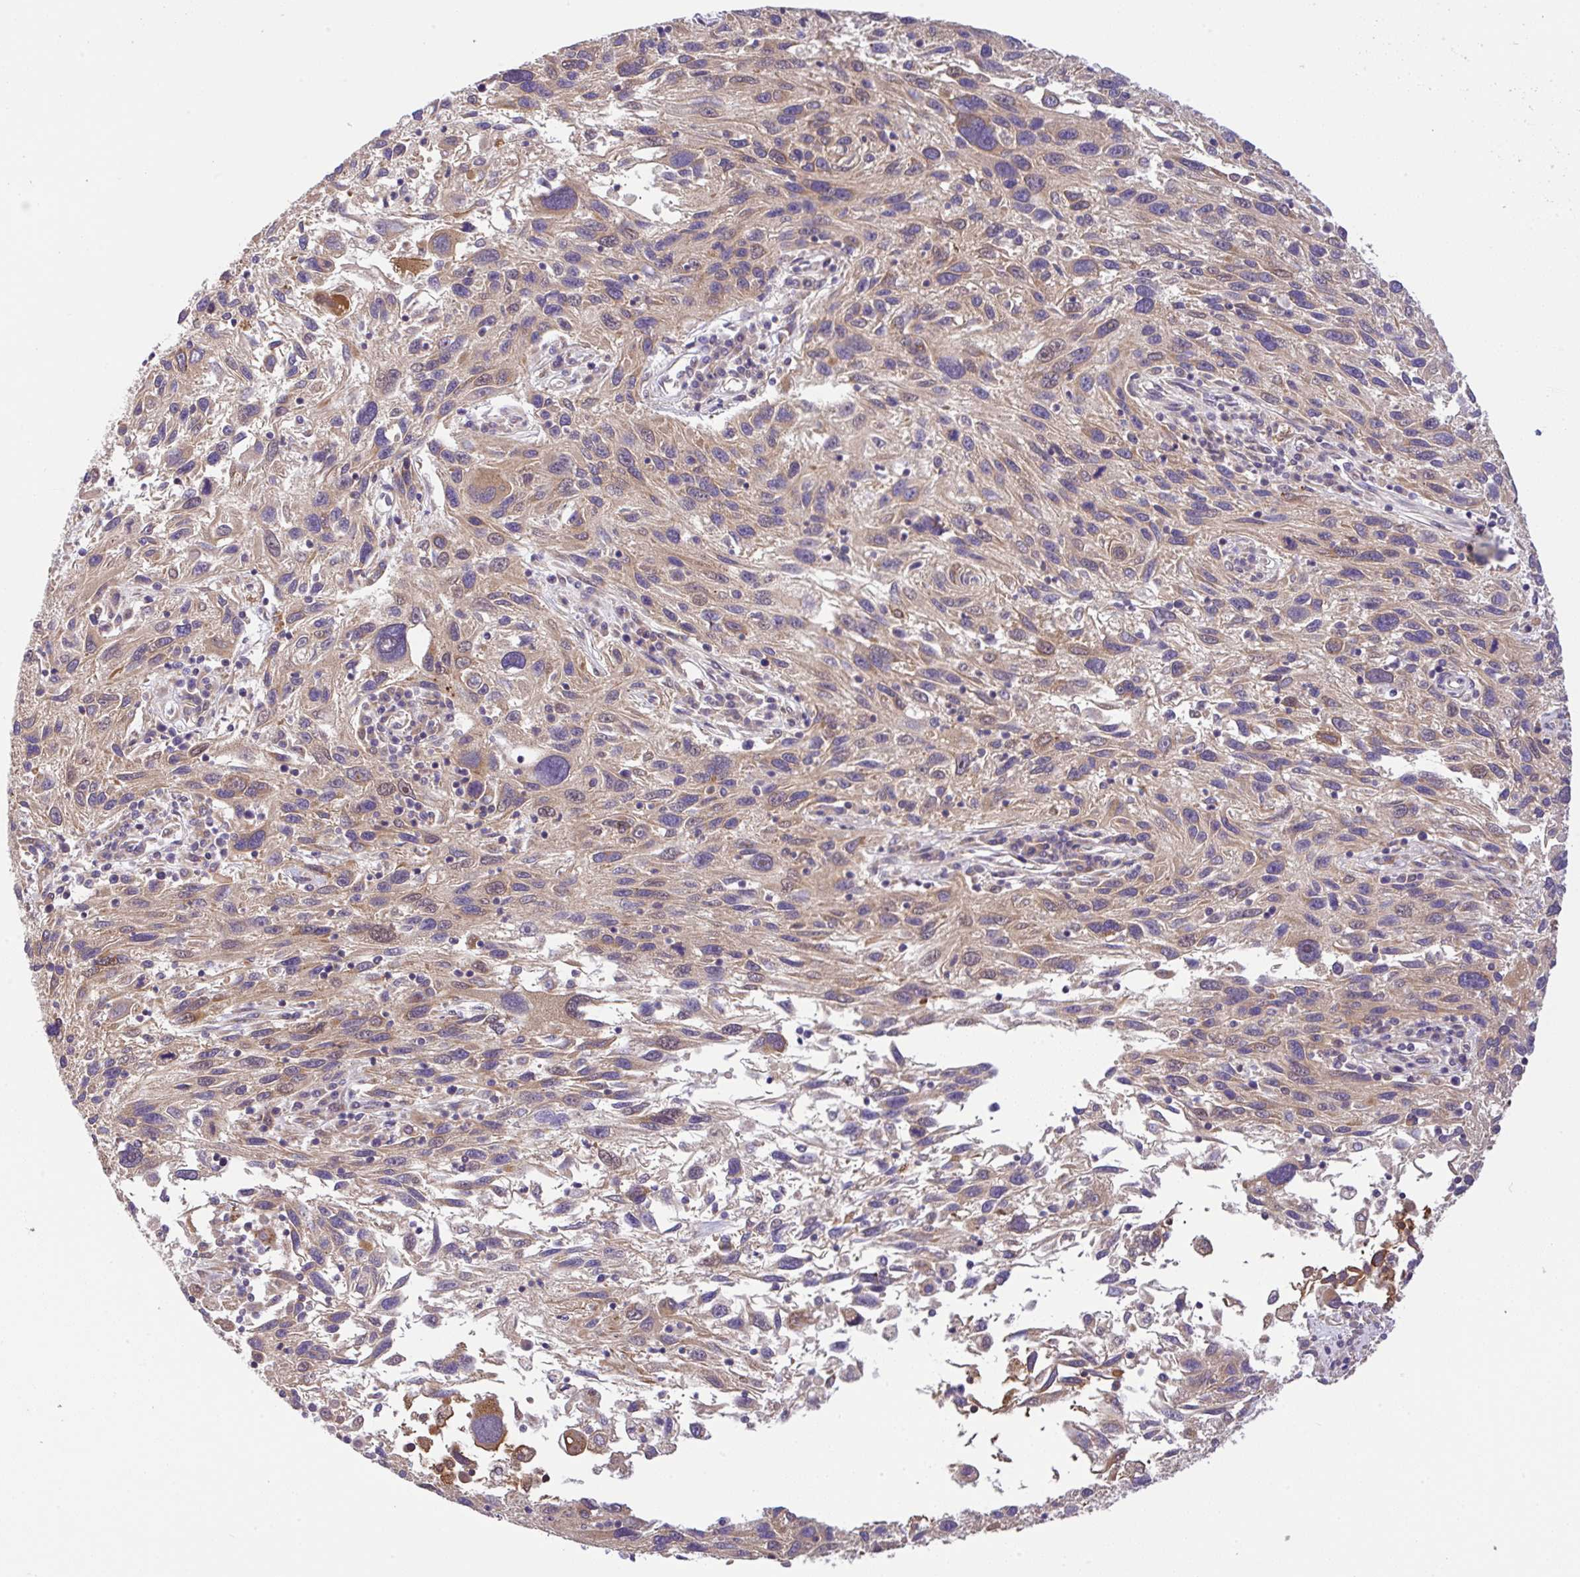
{"staining": {"intensity": "moderate", "quantity": "25%-75%", "location": "cytoplasmic/membranous"}, "tissue": "melanoma", "cell_type": "Tumor cells", "image_type": "cancer", "snomed": [{"axis": "morphology", "description": "Malignant melanoma, NOS"}, {"axis": "topography", "description": "Skin"}], "caption": "A micrograph of melanoma stained for a protein shows moderate cytoplasmic/membranous brown staining in tumor cells.", "gene": "UBE4A", "patient": {"sex": "male", "age": 53}}